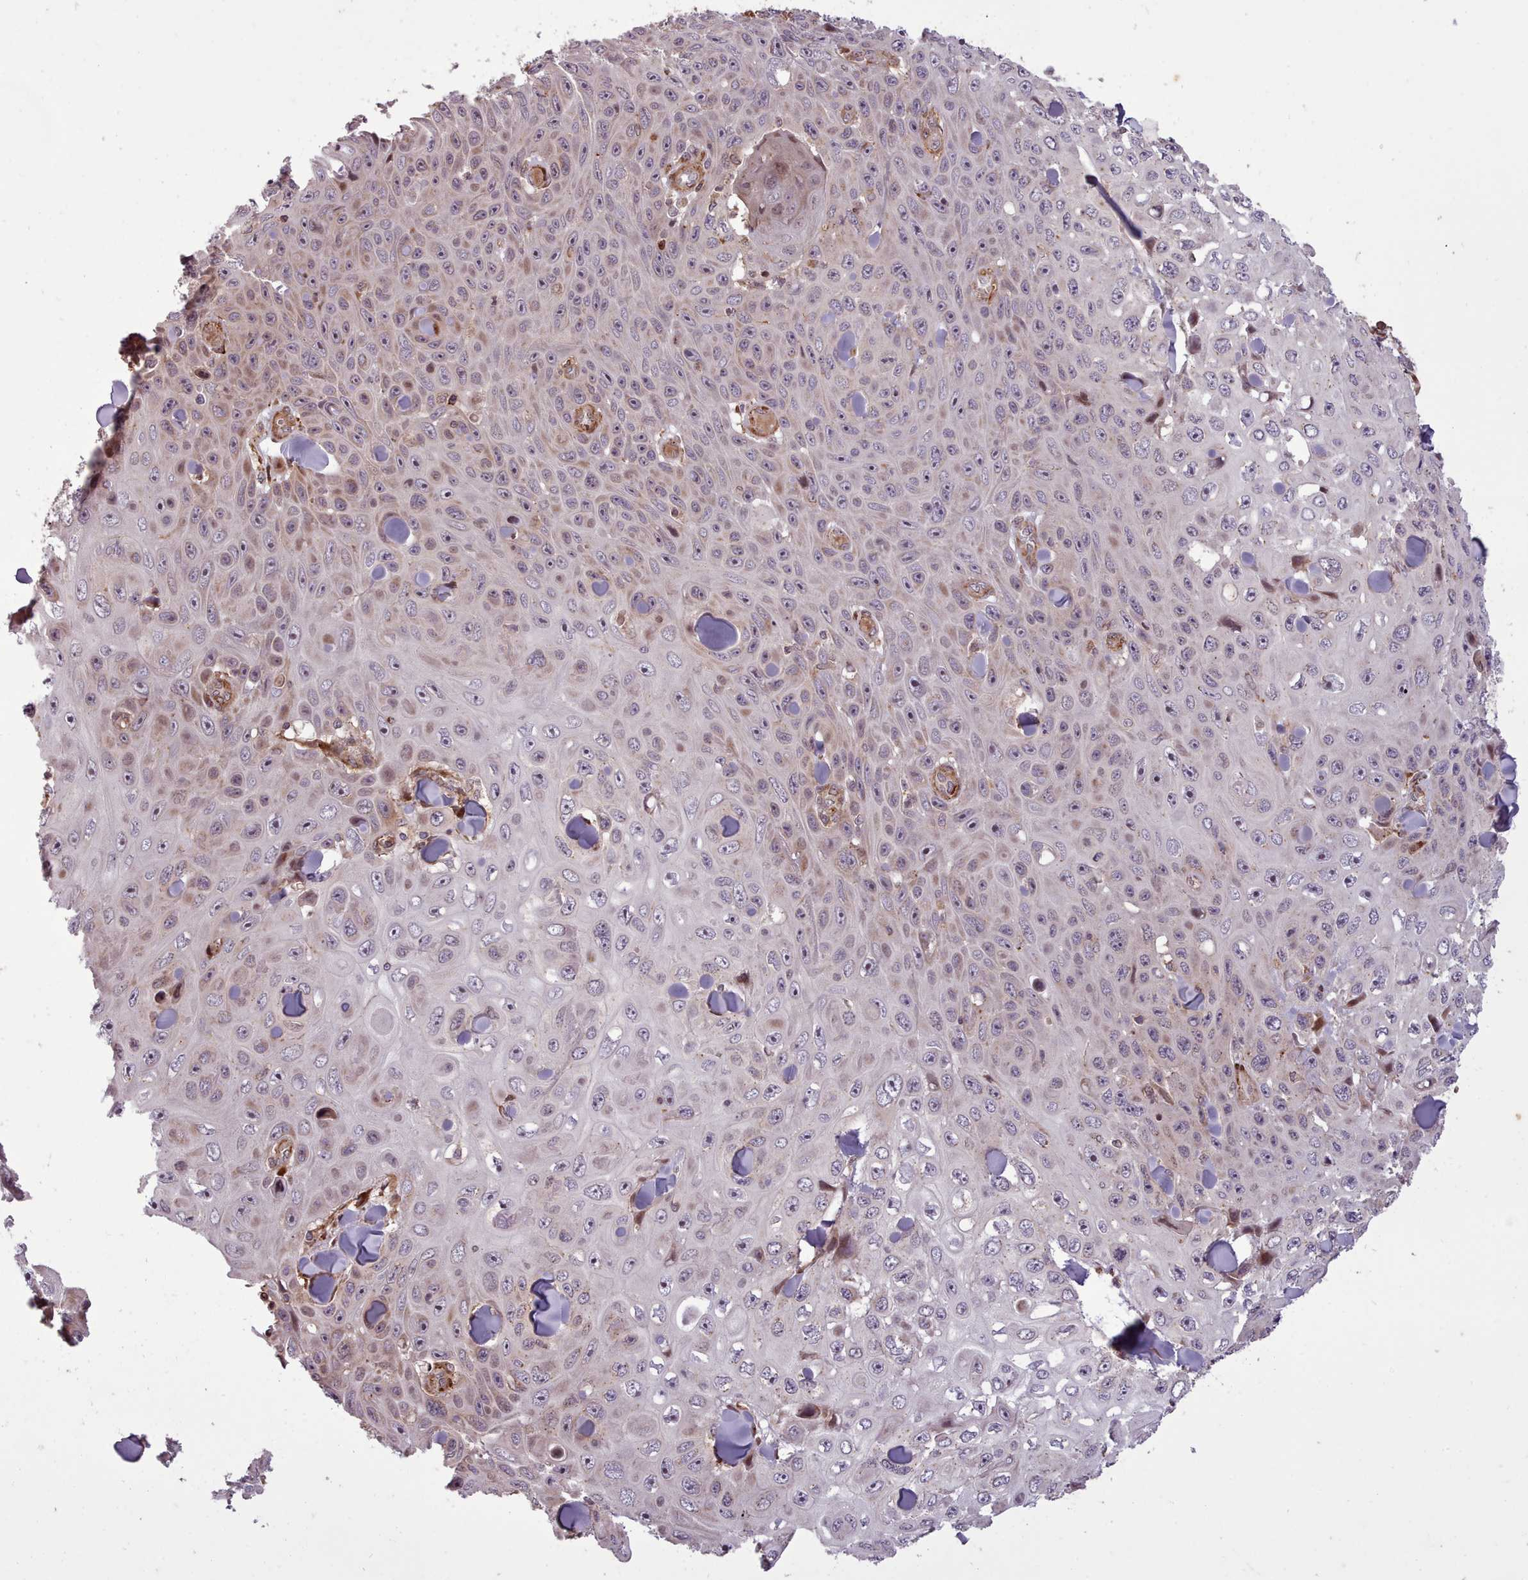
{"staining": {"intensity": "weak", "quantity": "<25%", "location": "nuclear"}, "tissue": "skin cancer", "cell_type": "Tumor cells", "image_type": "cancer", "snomed": [{"axis": "morphology", "description": "Squamous cell carcinoma, NOS"}, {"axis": "topography", "description": "Skin"}], "caption": "Immunohistochemistry histopathology image of human skin cancer stained for a protein (brown), which displays no positivity in tumor cells. (Stains: DAB (3,3'-diaminobenzidine) IHC with hematoxylin counter stain, Microscopy: brightfield microscopy at high magnification).", "gene": "NLRP7", "patient": {"sex": "male", "age": 82}}